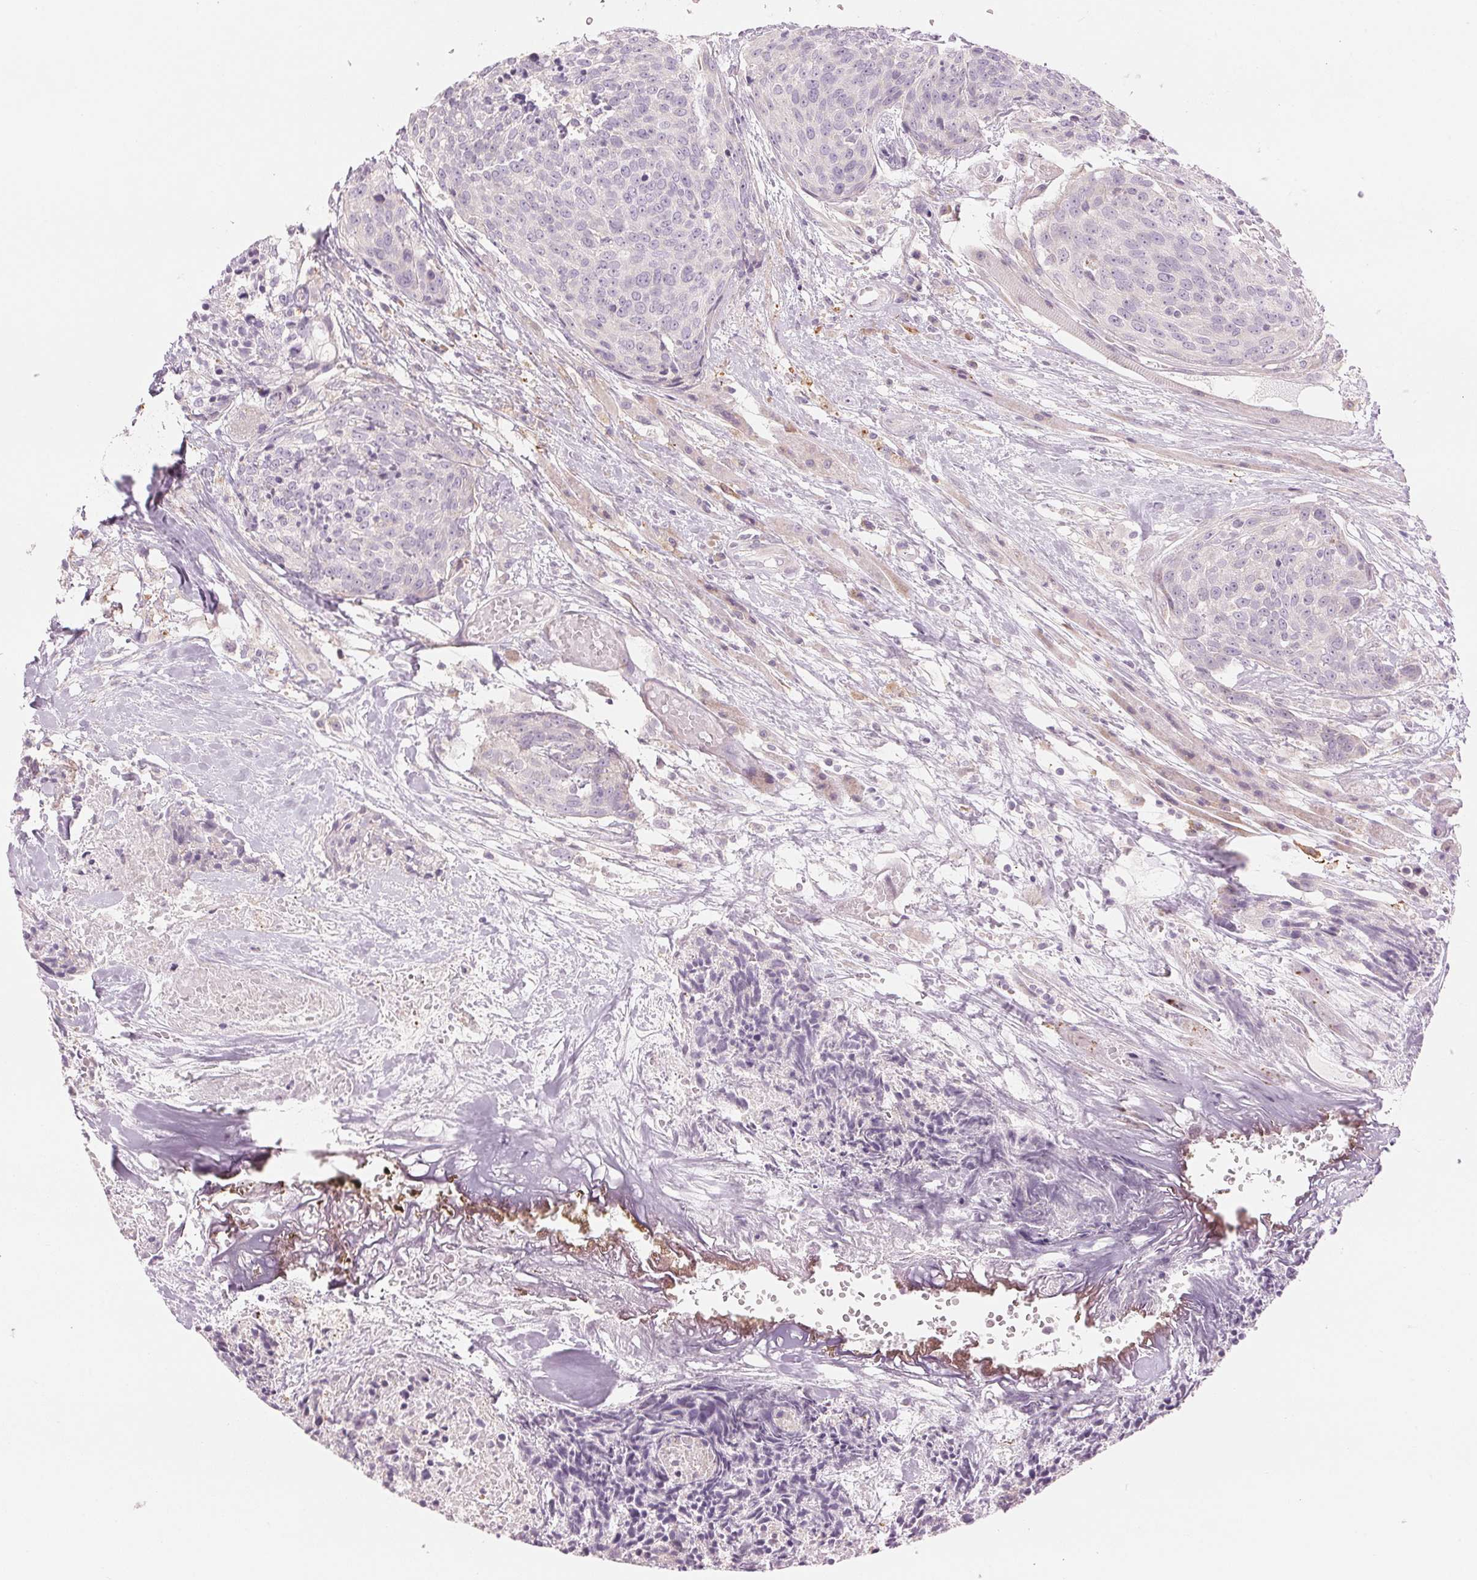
{"staining": {"intensity": "negative", "quantity": "none", "location": "none"}, "tissue": "head and neck cancer", "cell_type": "Tumor cells", "image_type": "cancer", "snomed": [{"axis": "morphology", "description": "Squamous cell carcinoma, NOS"}, {"axis": "topography", "description": "Oral tissue"}, {"axis": "topography", "description": "Head-Neck"}], "caption": "Human head and neck cancer (squamous cell carcinoma) stained for a protein using immunohistochemistry shows no staining in tumor cells.", "gene": "GNMT", "patient": {"sex": "male", "age": 64}}